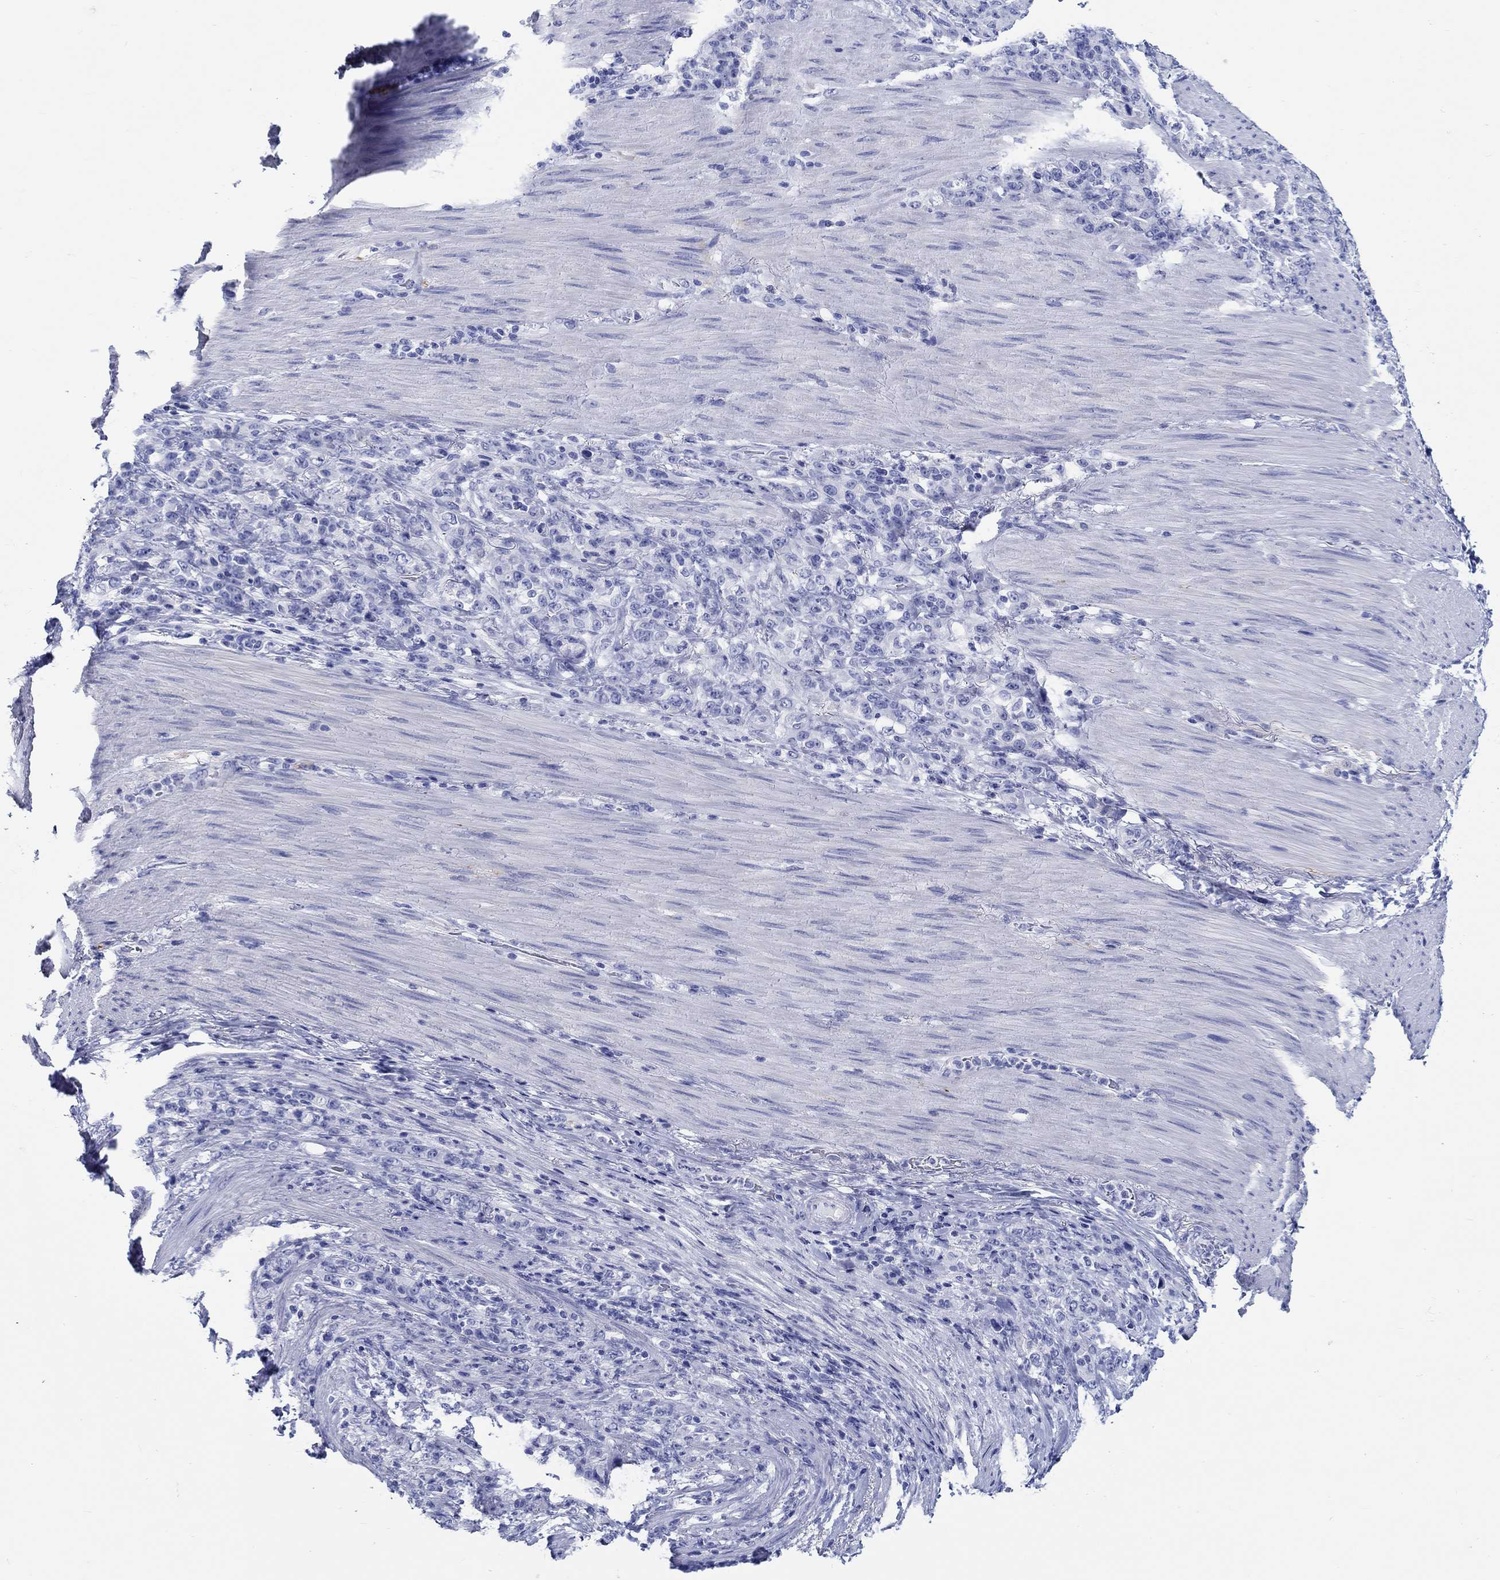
{"staining": {"intensity": "negative", "quantity": "none", "location": "none"}, "tissue": "stomach cancer", "cell_type": "Tumor cells", "image_type": "cancer", "snomed": [{"axis": "morphology", "description": "Normal tissue, NOS"}, {"axis": "morphology", "description": "Adenocarcinoma, NOS"}, {"axis": "topography", "description": "Stomach"}], "caption": "This photomicrograph is of stomach cancer (adenocarcinoma) stained with IHC to label a protein in brown with the nuclei are counter-stained blue. There is no positivity in tumor cells.", "gene": "FBXO2", "patient": {"sex": "female", "age": 79}}